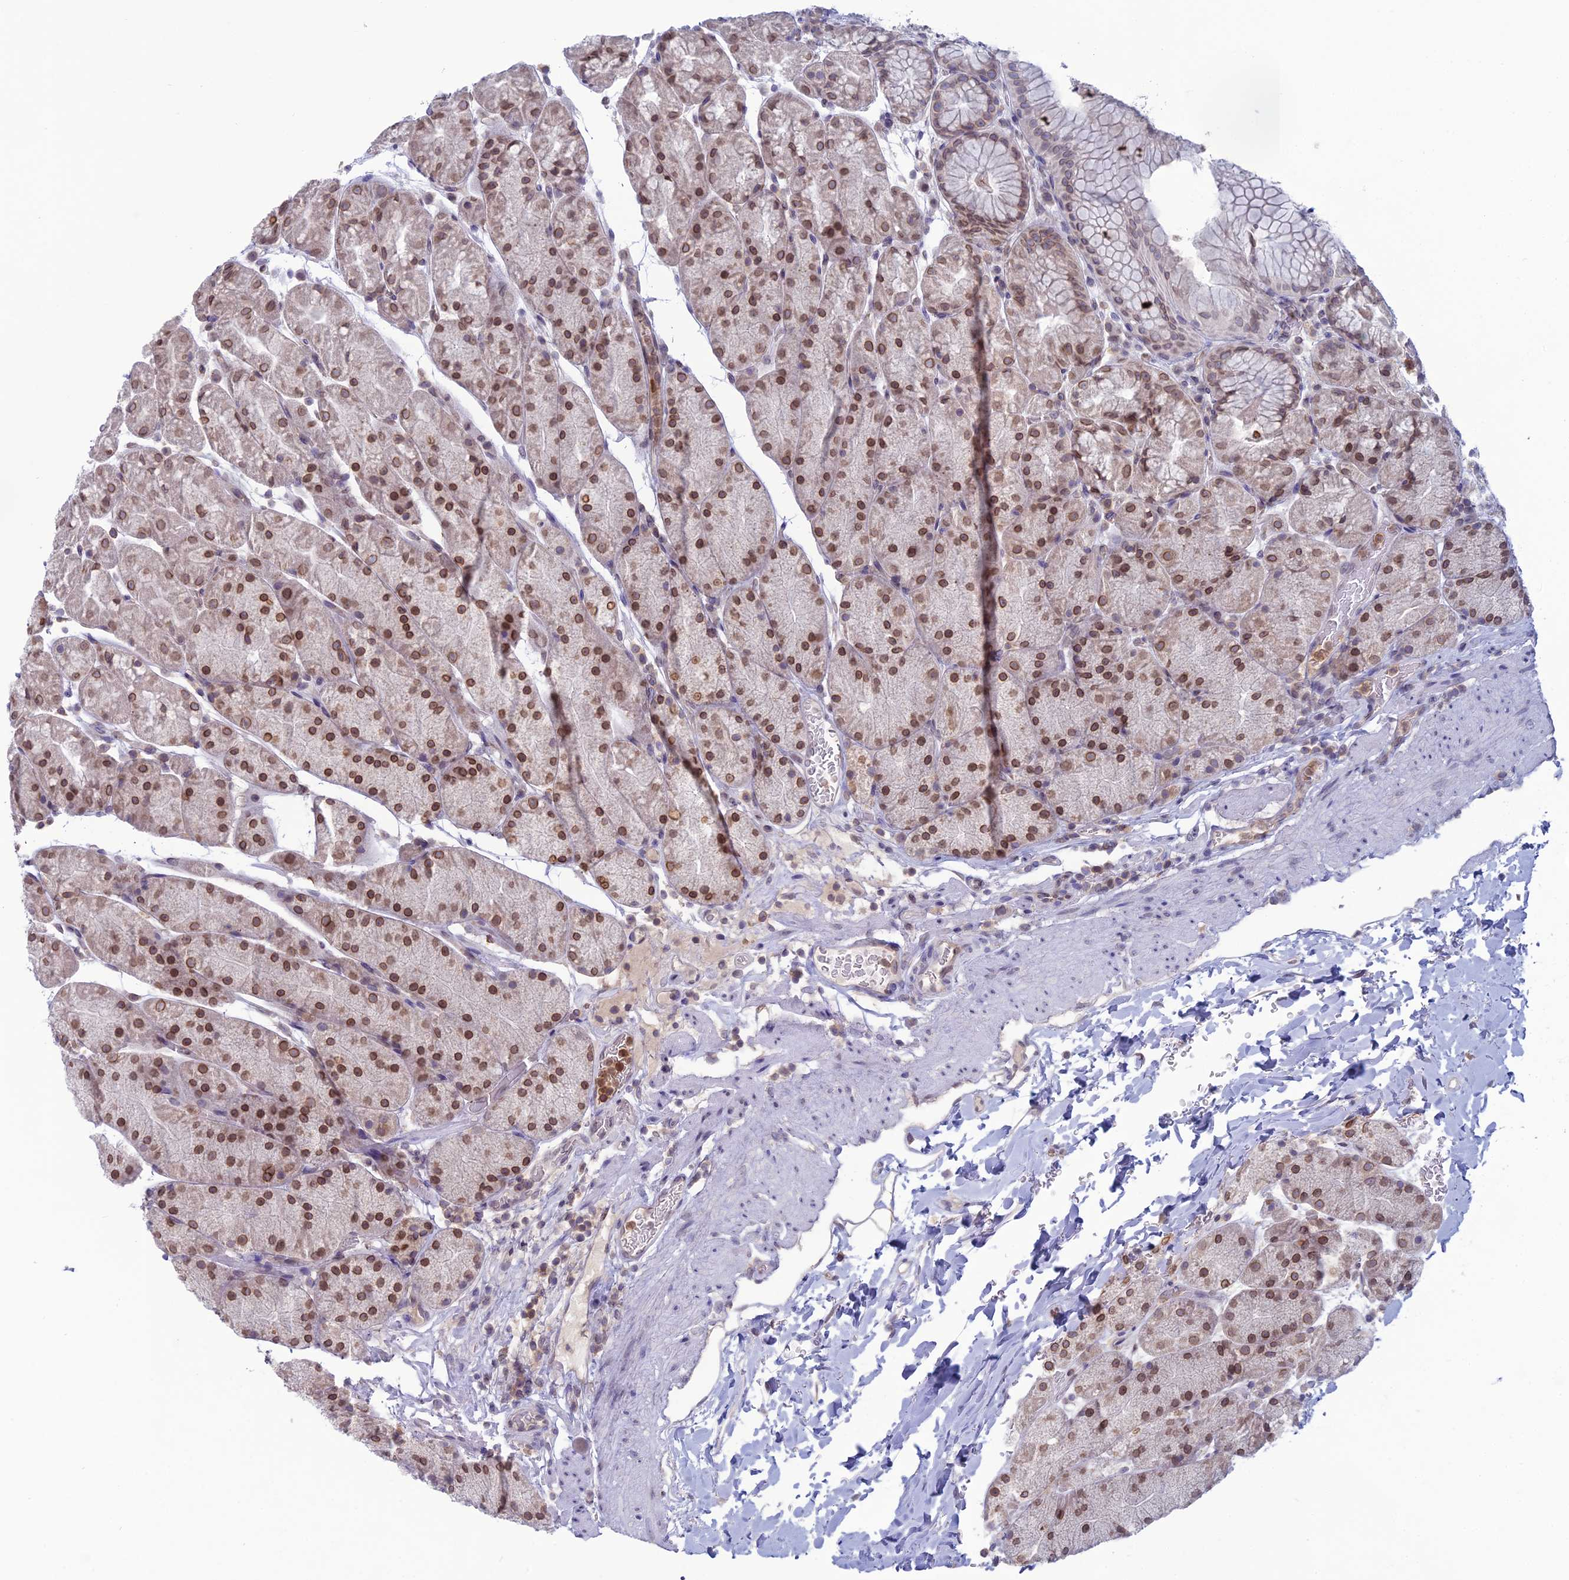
{"staining": {"intensity": "moderate", "quantity": ">75%", "location": "cytoplasmic/membranous,nuclear"}, "tissue": "stomach", "cell_type": "Glandular cells", "image_type": "normal", "snomed": [{"axis": "morphology", "description": "Normal tissue, NOS"}, {"axis": "topography", "description": "Stomach, upper"}, {"axis": "topography", "description": "Stomach, lower"}], "caption": "Human stomach stained for a protein (brown) displays moderate cytoplasmic/membranous,nuclear positive positivity in approximately >75% of glandular cells.", "gene": "WDR46", "patient": {"sex": "male", "age": 67}}